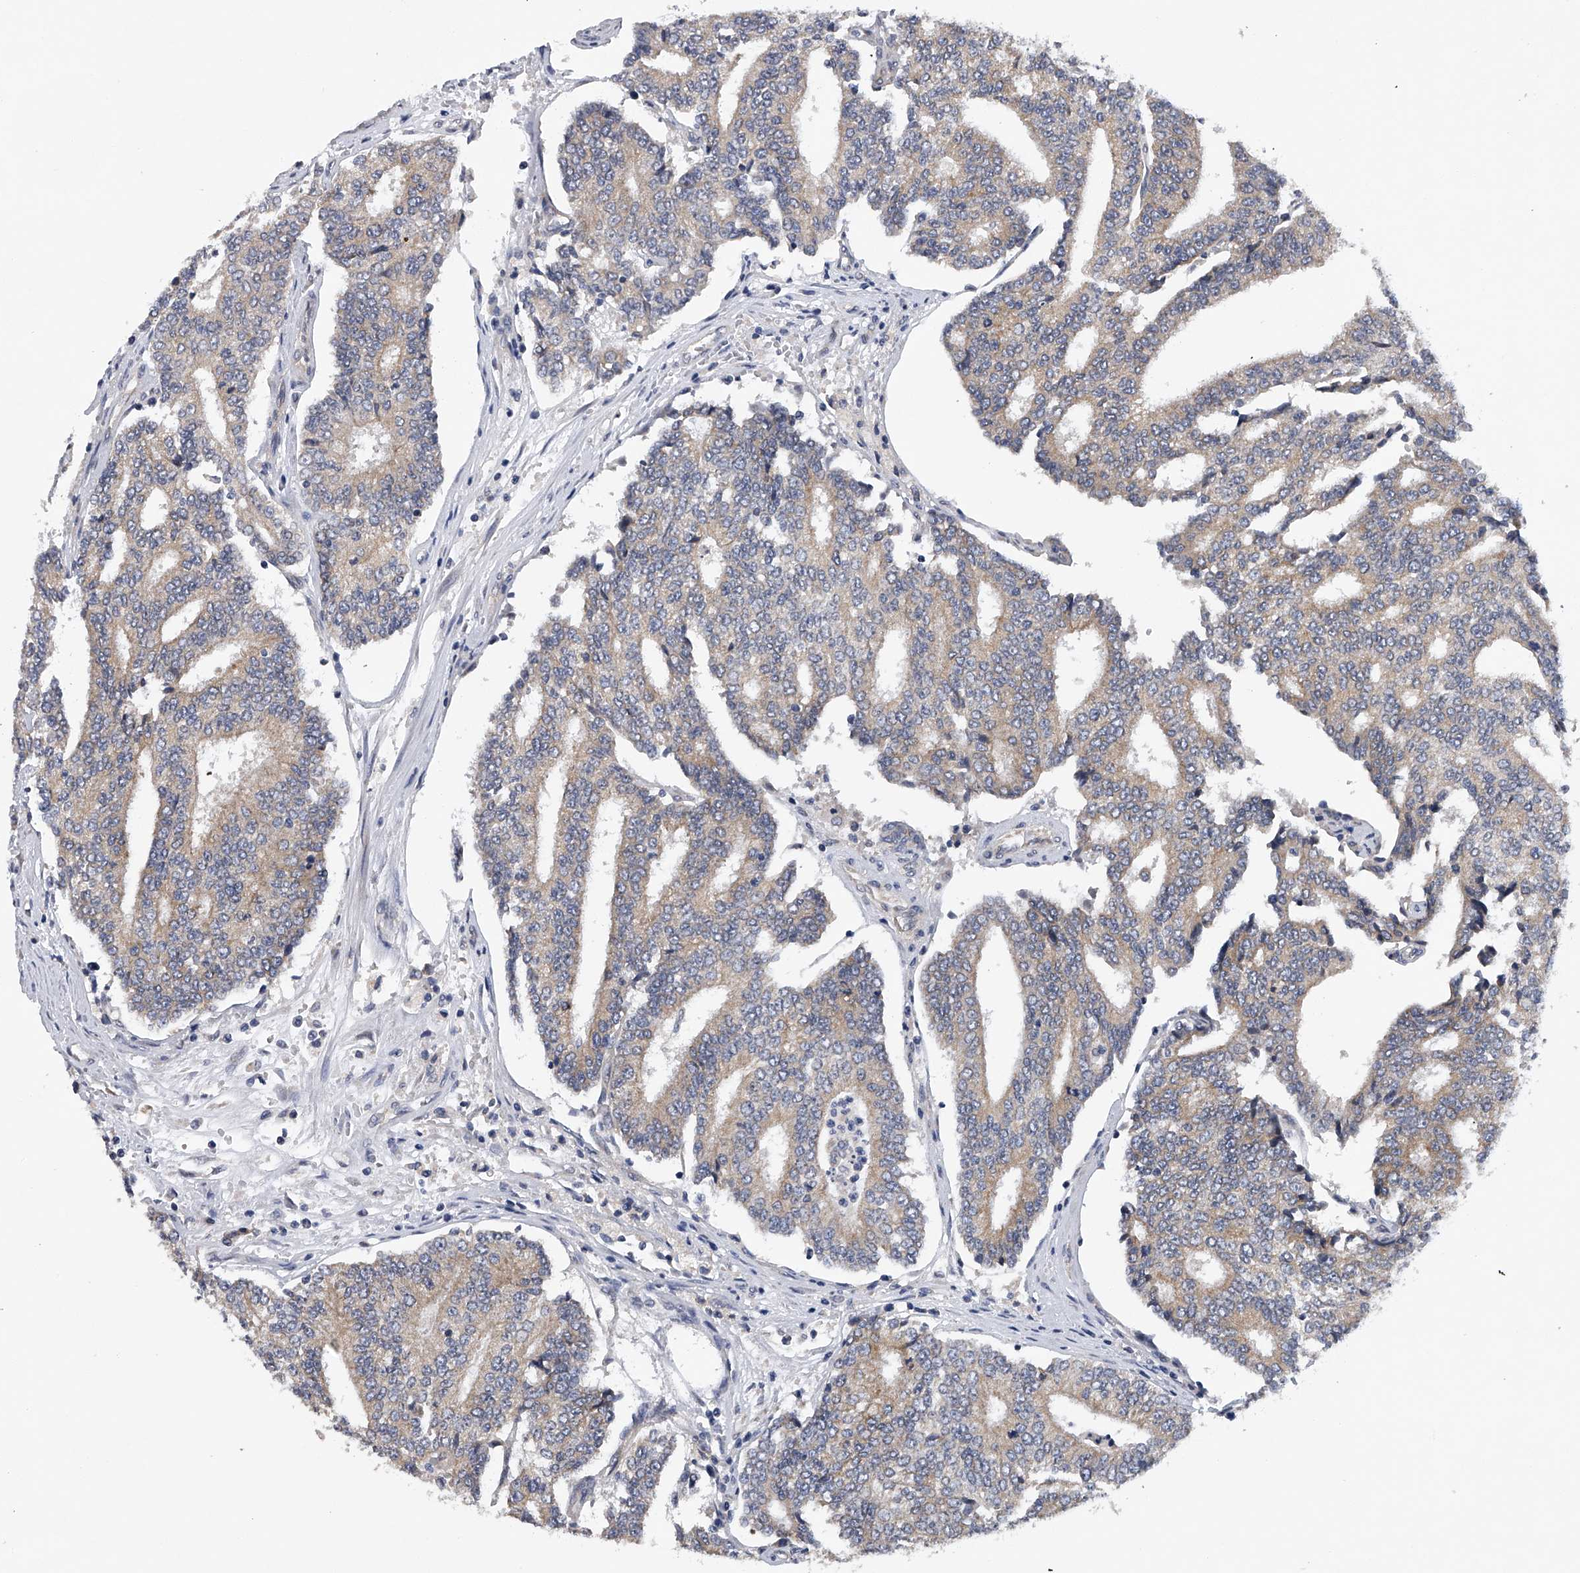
{"staining": {"intensity": "weak", "quantity": ">75%", "location": "cytoplasmic/membranous"}, "tissue": "prostate cancer", "cell_type": "Tumor cells", "image_type": "cancer", "snomed": [{"axis": "morphology", "description": "Normal tissue, NOS"}, {"axis": "morphology", "description": "Adenocarcinoma, High grade"}, {"axis": "topography", "description": "Prostate"}, {"axis": "topography", "description": "Seminal veicle"}], "caption": "An image of prostate adenocarcinoma (high-grade) stained for a protein demonstrates weak cytoplasmic/membranous brown staining in tumor cells. (Brightfield microscopy of DAB IHC at high magnification).", "gene": "RNF5", "patient": {"sex": "male", "age": 55}}